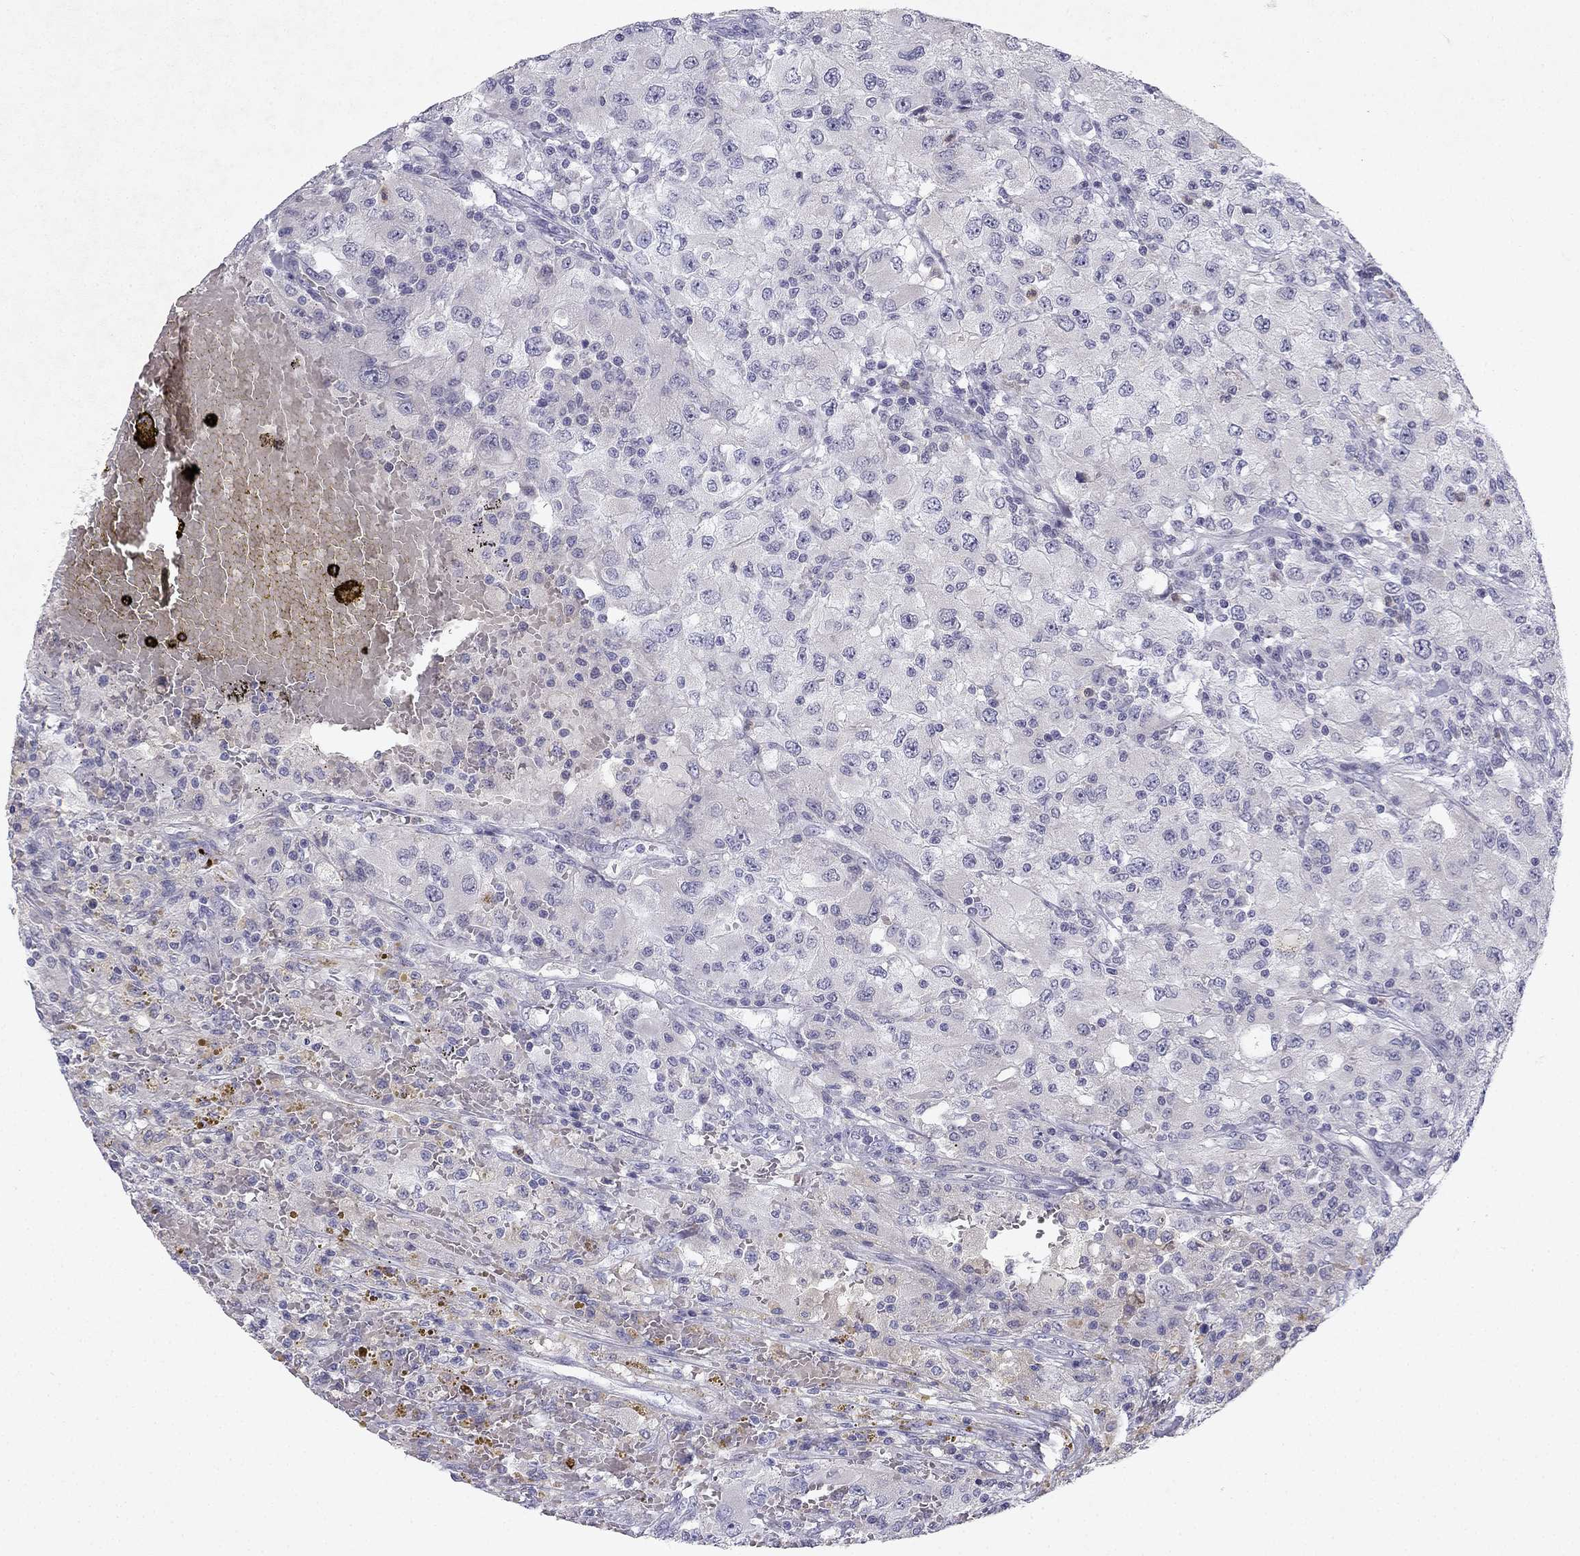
{"staining": {"intensity": "negative", "quantity": "none", "location": "none"}, "tissue": "renal cancer", "cell_type": "Tumor cells", "image_type": "cancer", "snomed": [{"axis": "morphology", "description": "Adenocarcinoma, NOS"}, {"axis": "topography", "description": "Kidney"}], "caption": "High magnification brightfield microscopy of renal cancer (adenocarcinoma) stained with DAB (3,3'-diaminobenzidine) (brown) and counterstained with hematoxylin (blue): tumor cells show no significant expression. (DAB (3,3'-diaminobenzidine) immunohistochemistry, high magnification).", "gene": "SLC6A4", "patient": {"sex": "female", "age": 67}}